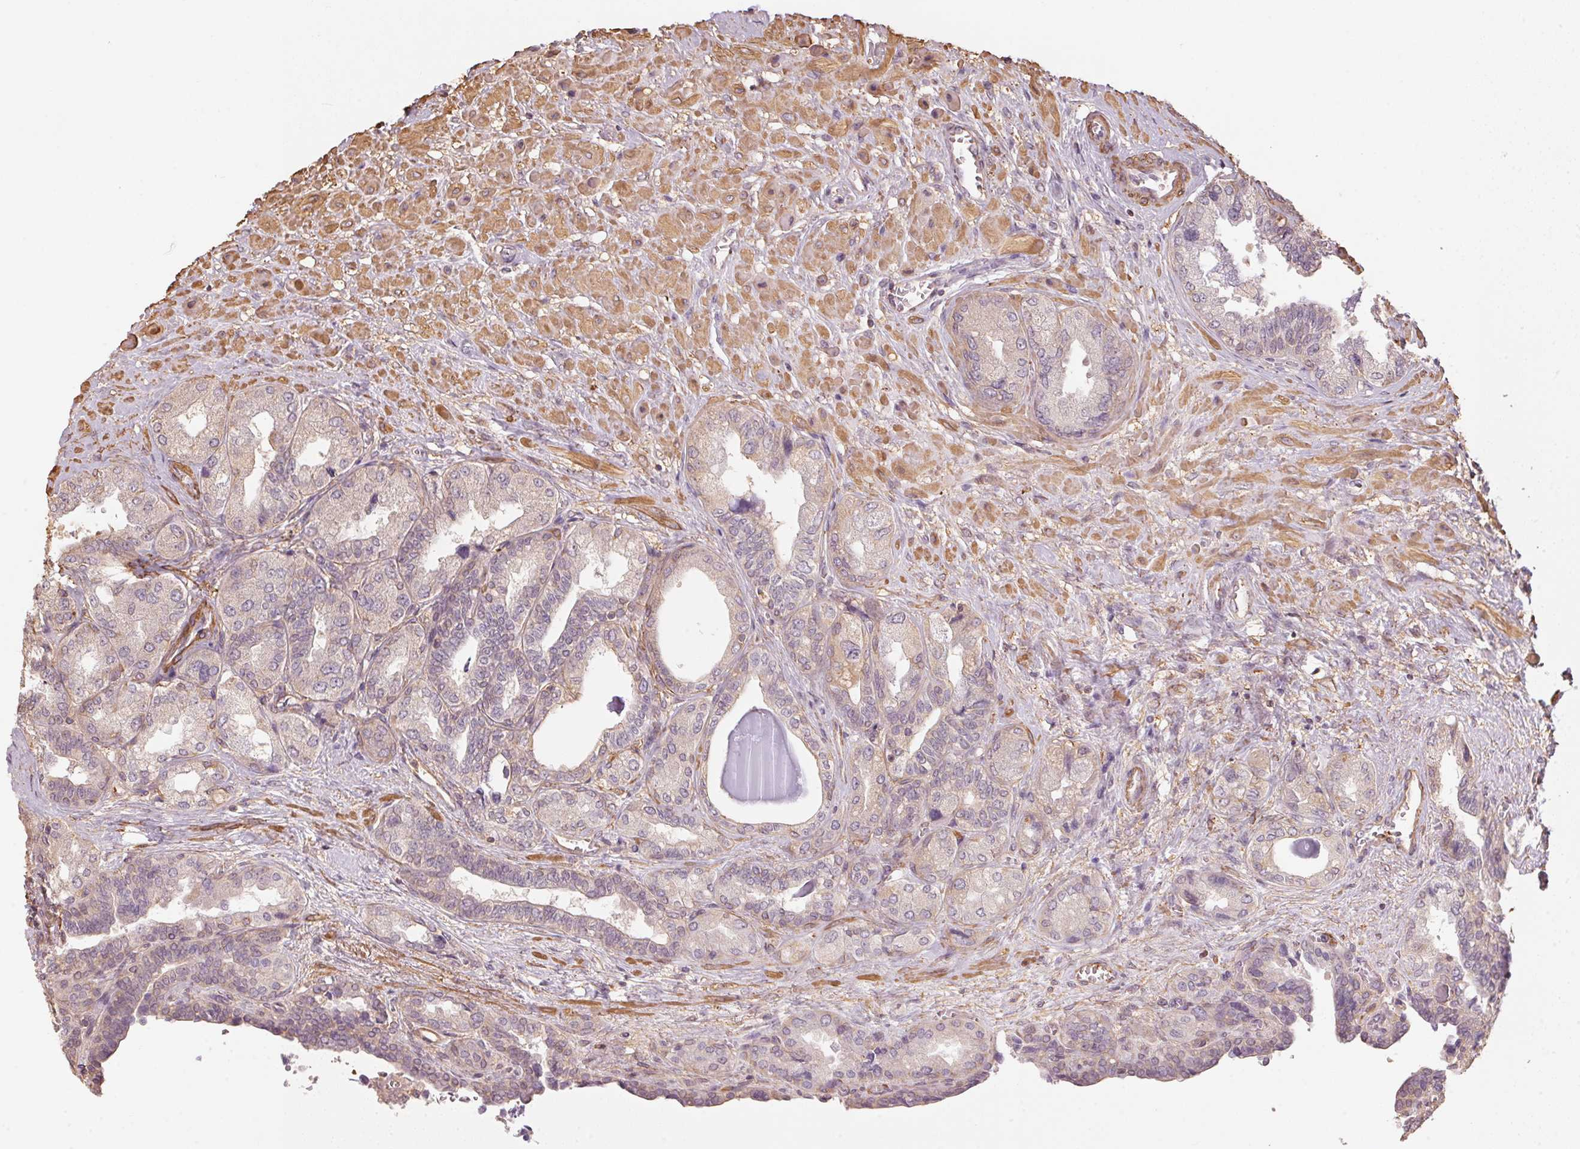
{"staining": {"intensity": "weak", "quantity": "25%-75%", "location": "cytoplasmic/membranous"}, "tissue": "seminal vesicle", "cell_type": "Glandular cells", "image_type": "normal", "snomed": [{"axis": "morphology", "description": "Normal tissue, NOS"}, {"axis": "topography", "description": "Seminal veicle"}], "caption": "This histopathology image displays immunohistochemistry (IHC) staining of normal seminal vesicle, with low weak cytoplasmic/membranous staining in about 25%-75% of glandular cells.", "gene": "QDPR", "patient": {"sex": "male", "age": 68}}